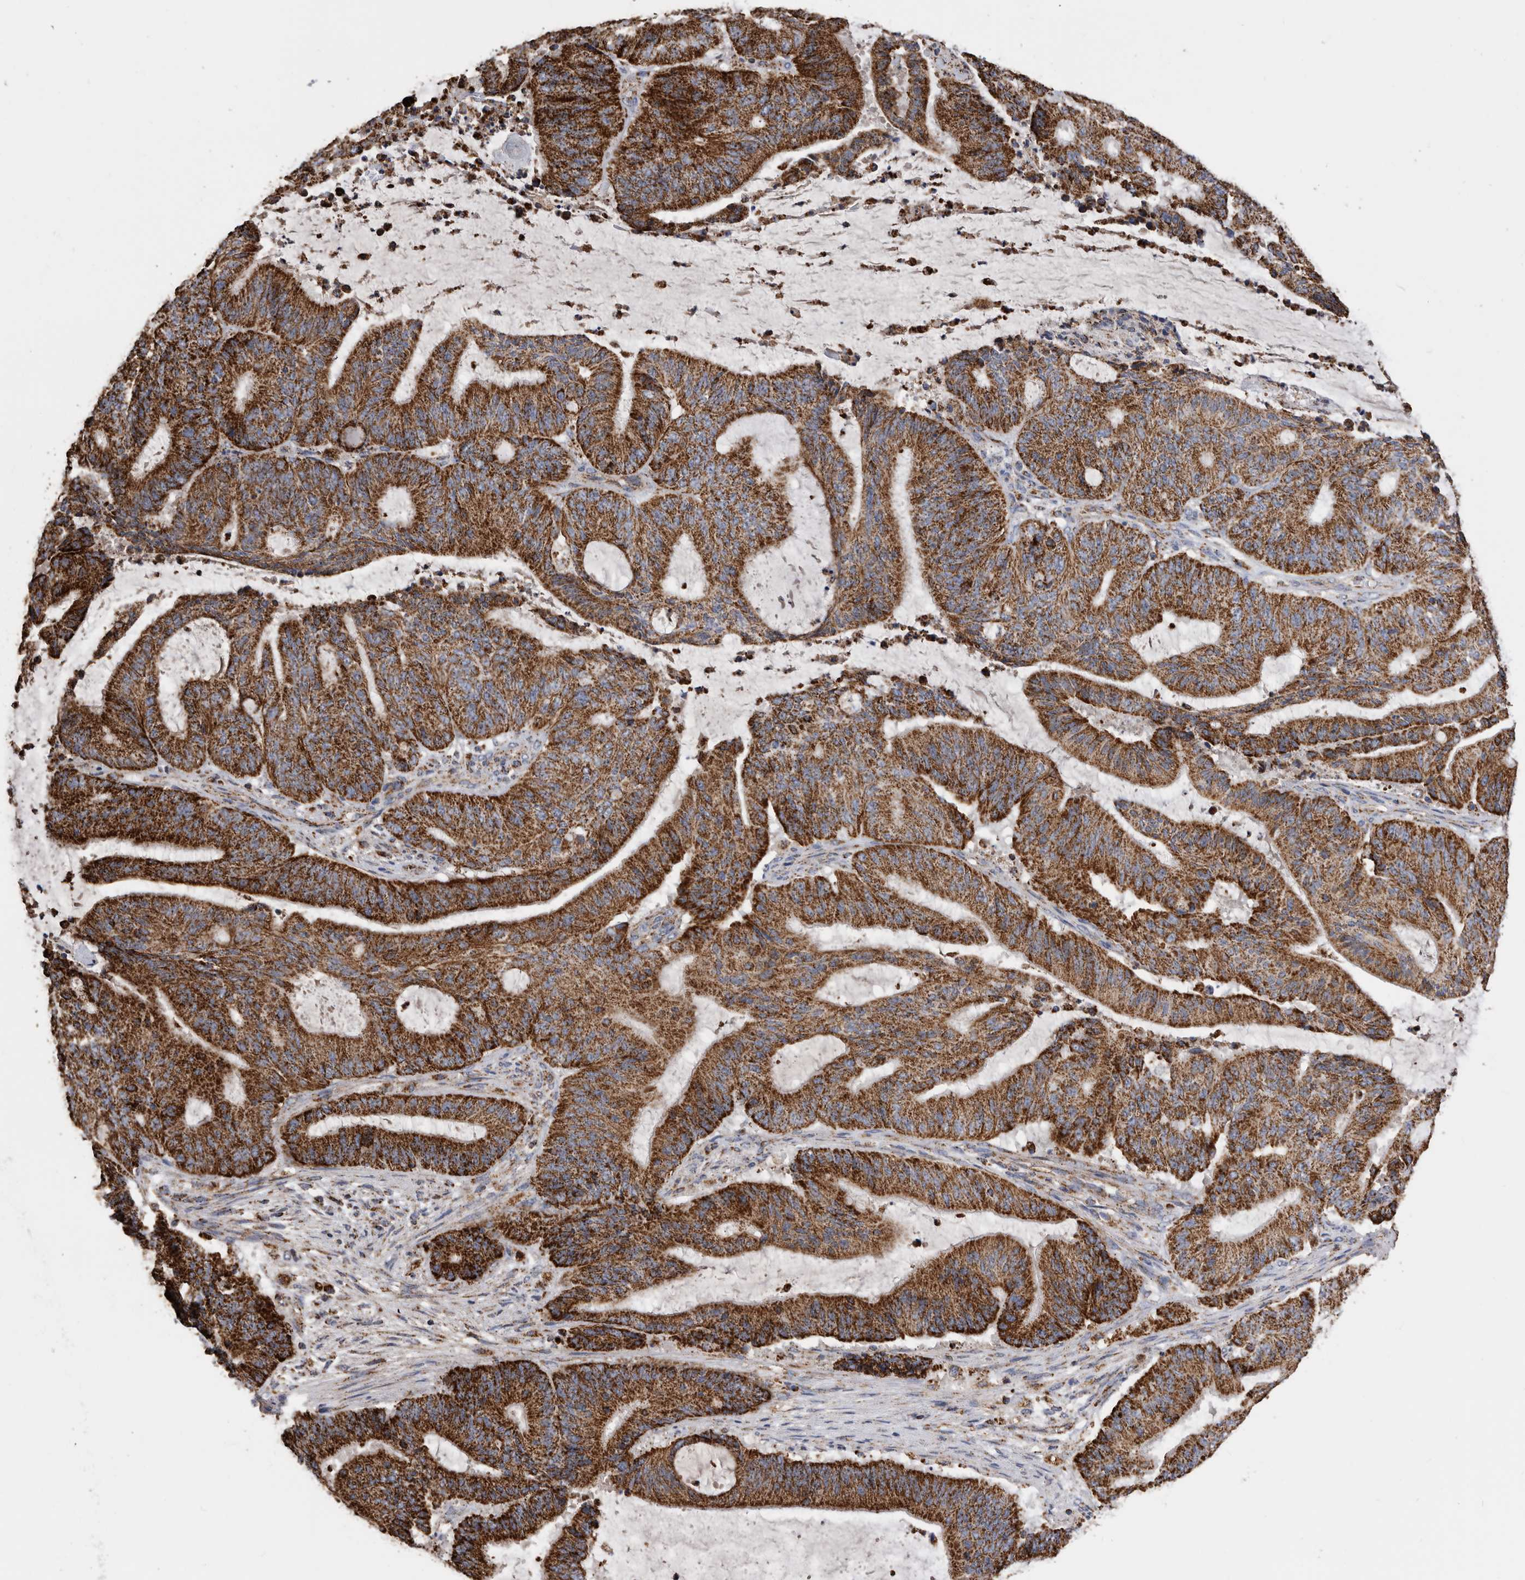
{"staining": {"intensity": "strong", "quantity": ">75%", "location": "cytoplasmic/membranous"}, "tissue": "liver cancer", "cell_type": "Tumor cells", "image_type": "cancer", "snomed": [{"axis": "morphology", "description": "Normal tissue, NOS"}, {"axis": "morphology", "description": "Cholangiocarcinoma"}, {"axis": "topography", "description": "Liver"}, {"axis": "topography", "description": "Peripheral nerve tissue"}], "caption": "This photomicrograph displays immunohistochemistry staining of liver cancer, with high strong cytoplasmic/membranous staining in approximately >75% of tumor cells.", "gene": "WFDC1", "patient": {"sex": "female", "age": 73}}